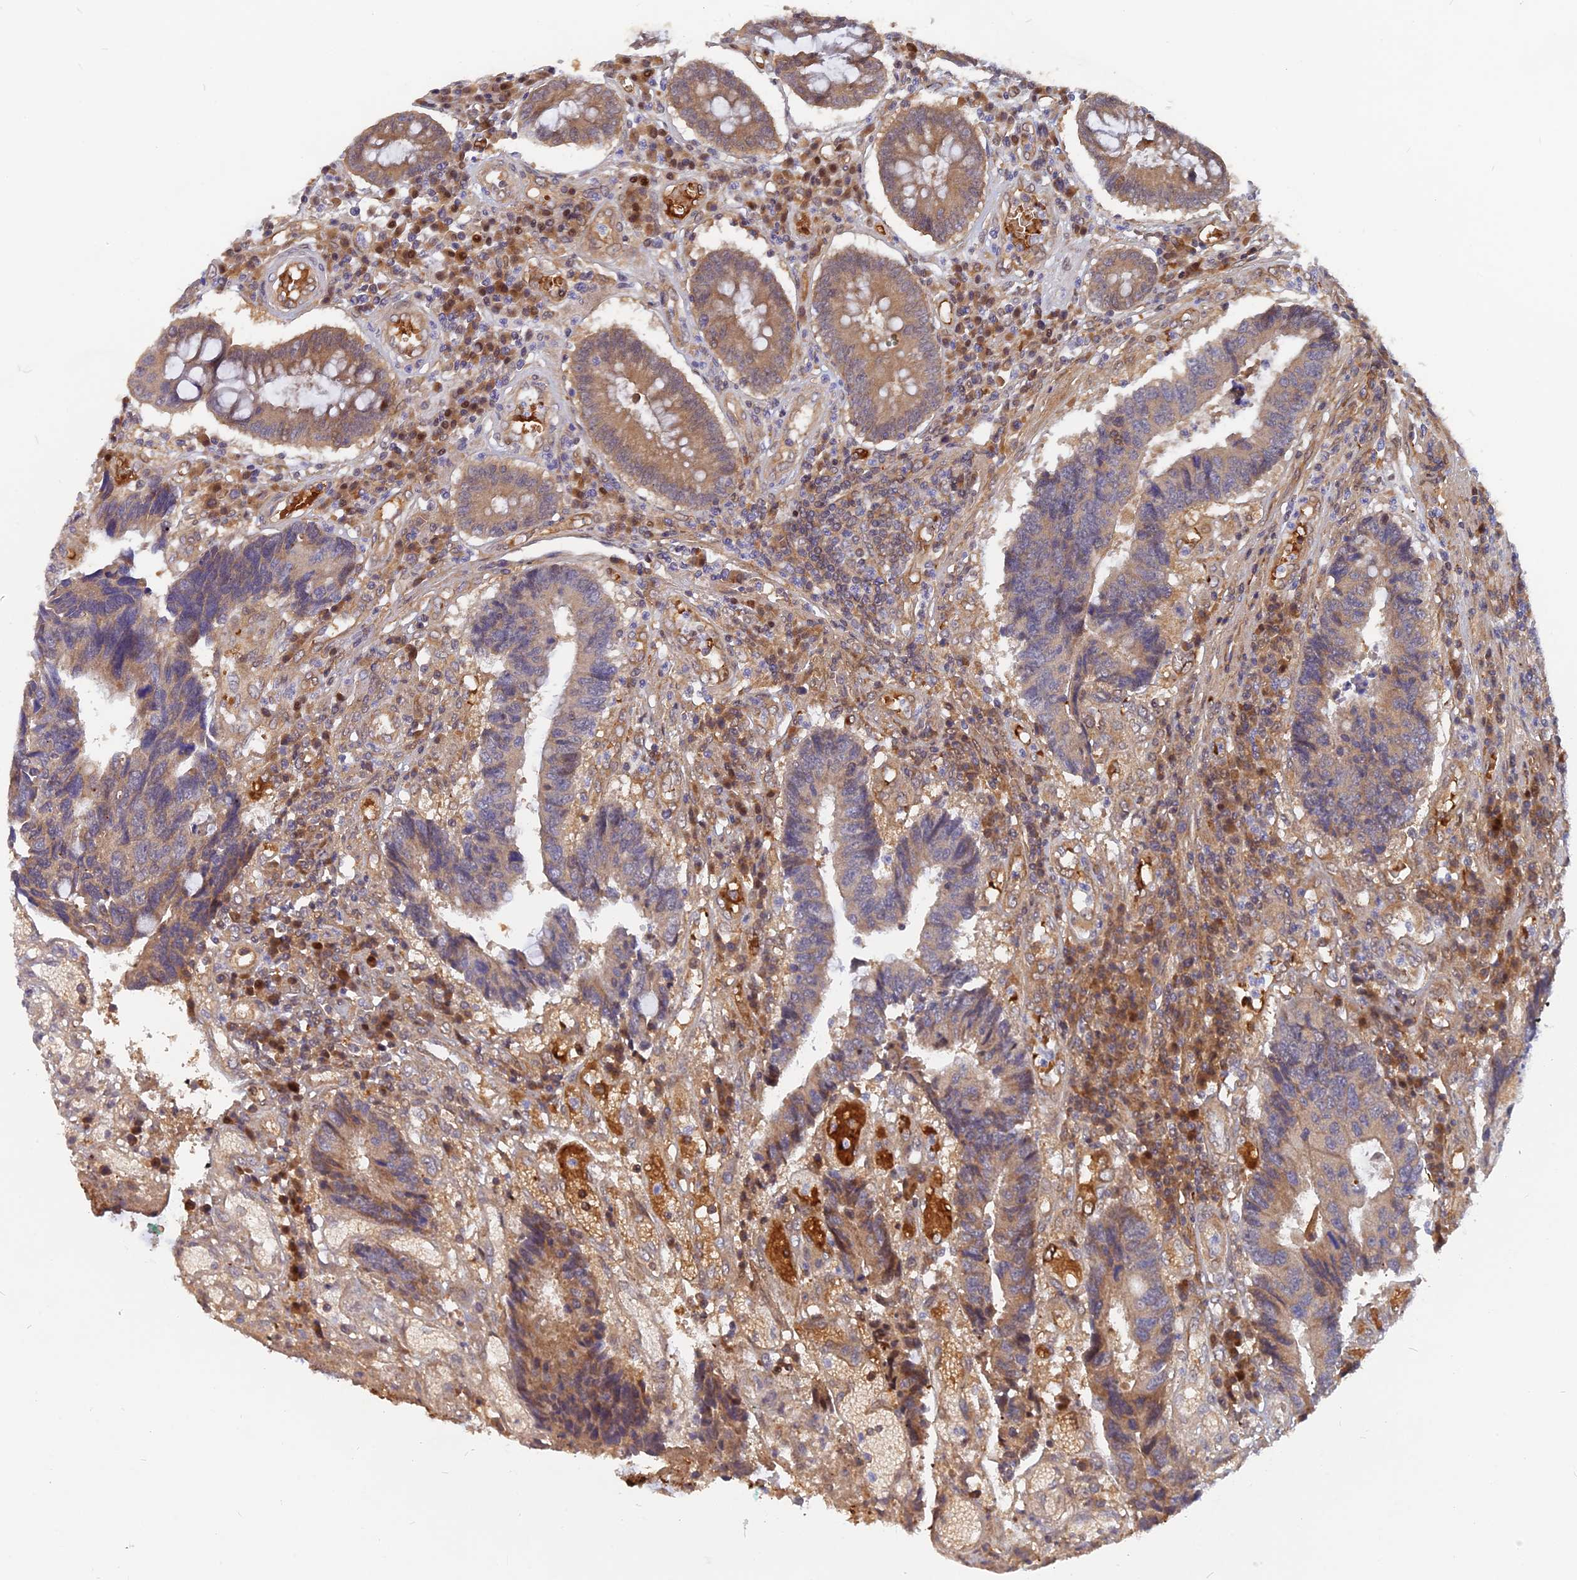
{"staining": {"intensity": "moderate", "quantity": "25%-75%", "location": "cytoplasmic/membranous"}, "tissue": "colorectal cancer", "cell_type": "Tumor cells", "image_type": "cancer", "snomed": [{"axis": "morphology", "description": "Adenocarcinoma, NOS"}, {"axis": "topography", "description": "Rectum"}], "caption": "Immunohistochemistry image of colorectal cancer stained for a protein (brown), which reveals medium levels of moderate cytoplasmic/membranous staining in approximately 25%-75% of tumor cells.", "gene": "ARL2BP", "patient": {"sex": "male", "age": 84}}